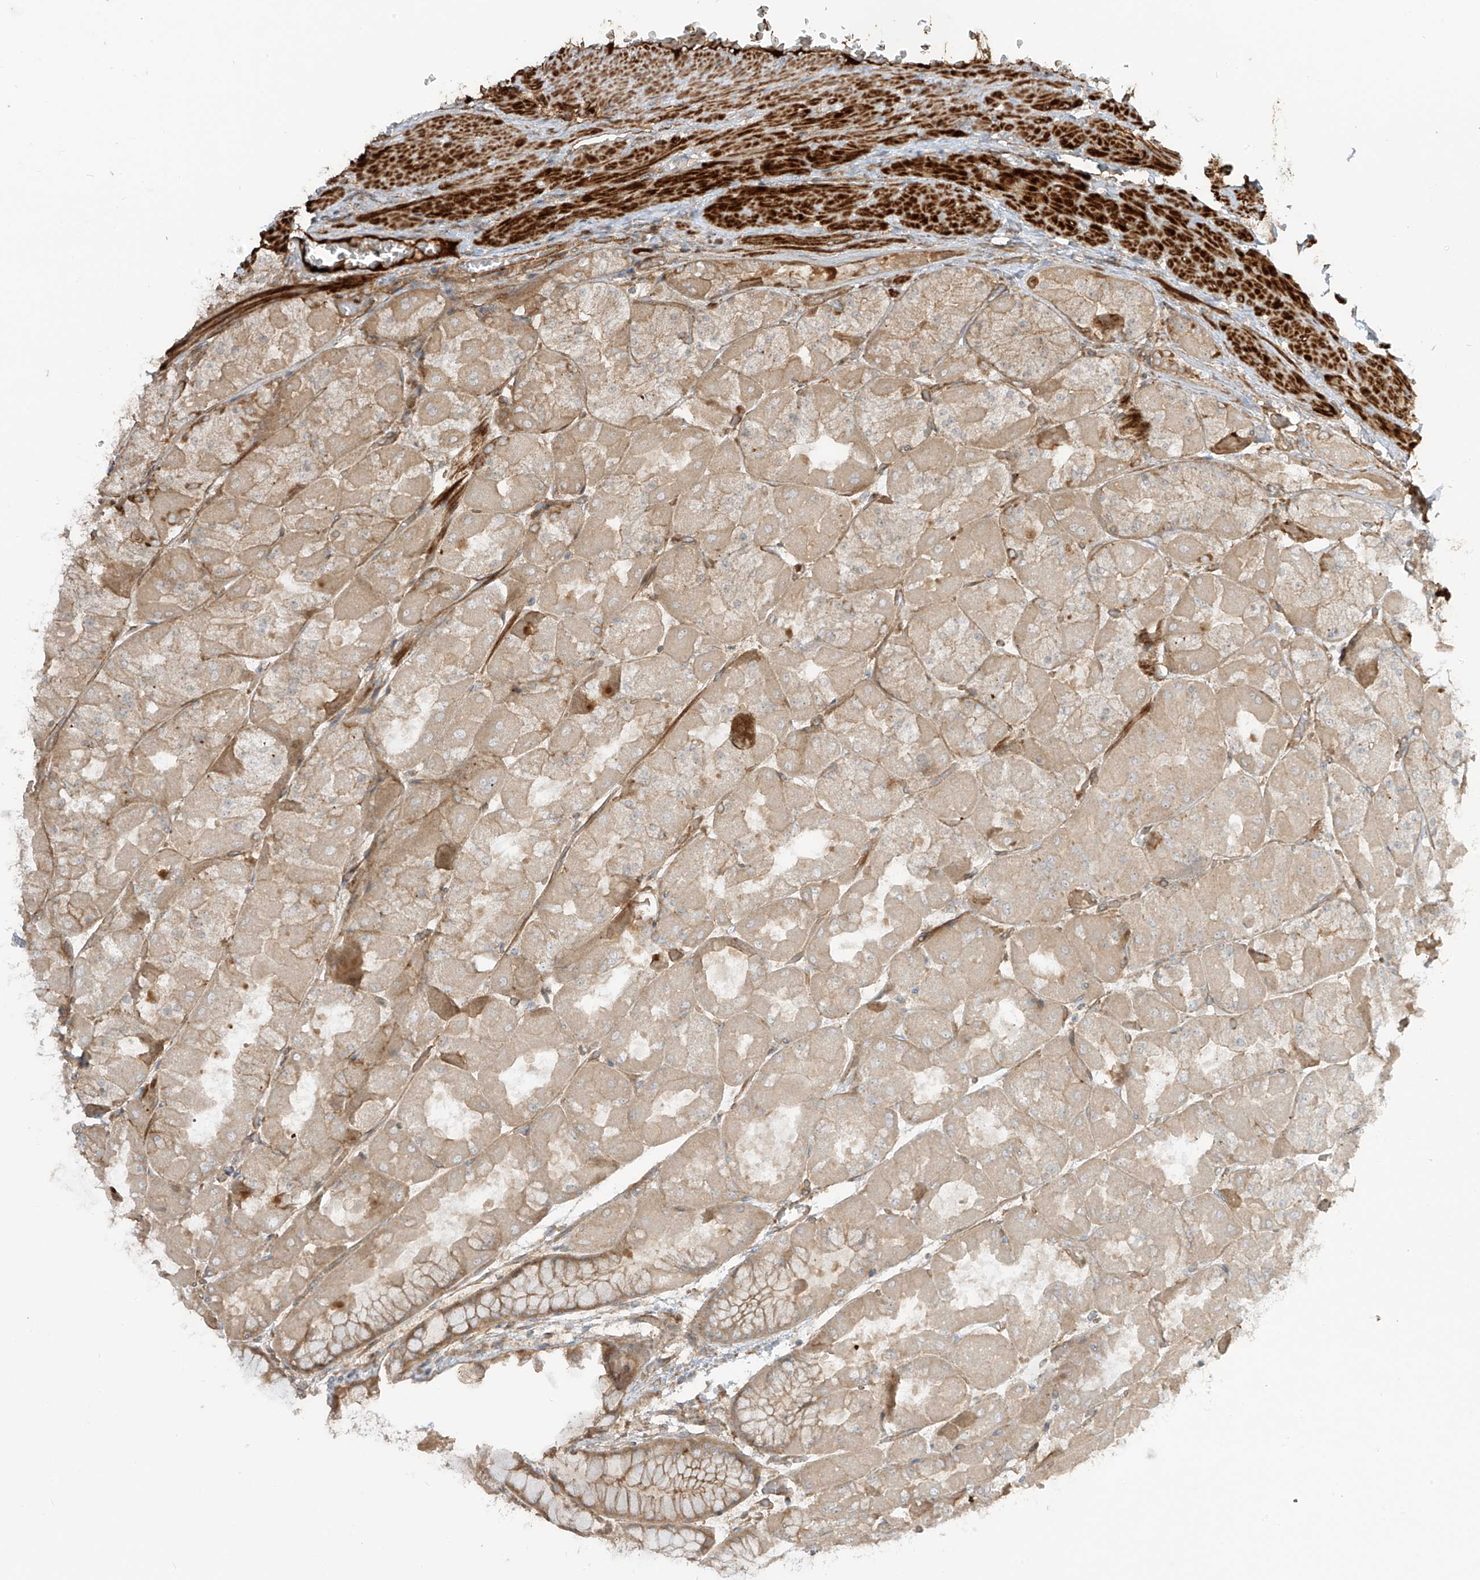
{"staining": {"intensity": "moderate", "quantity": "25%-75%", "location": "cytoplasmic/membranous"}, "tissue": "stomach", "cell_type": "Glandular cells", "image_type": "normal", "snomed": [{"axis": "morphology", "description": "Normal tissue, NOS"}, {"axis": "topography", "description": "Stomach"}], "caption": "Immunohistochemical staining of benign stomach demonstrates moderate cytoplasmic/membranous protein staining in about 25%-75% of glandular cells.", "gene": "ENTR1", "patient": {"sex": "female", "age": 61}}